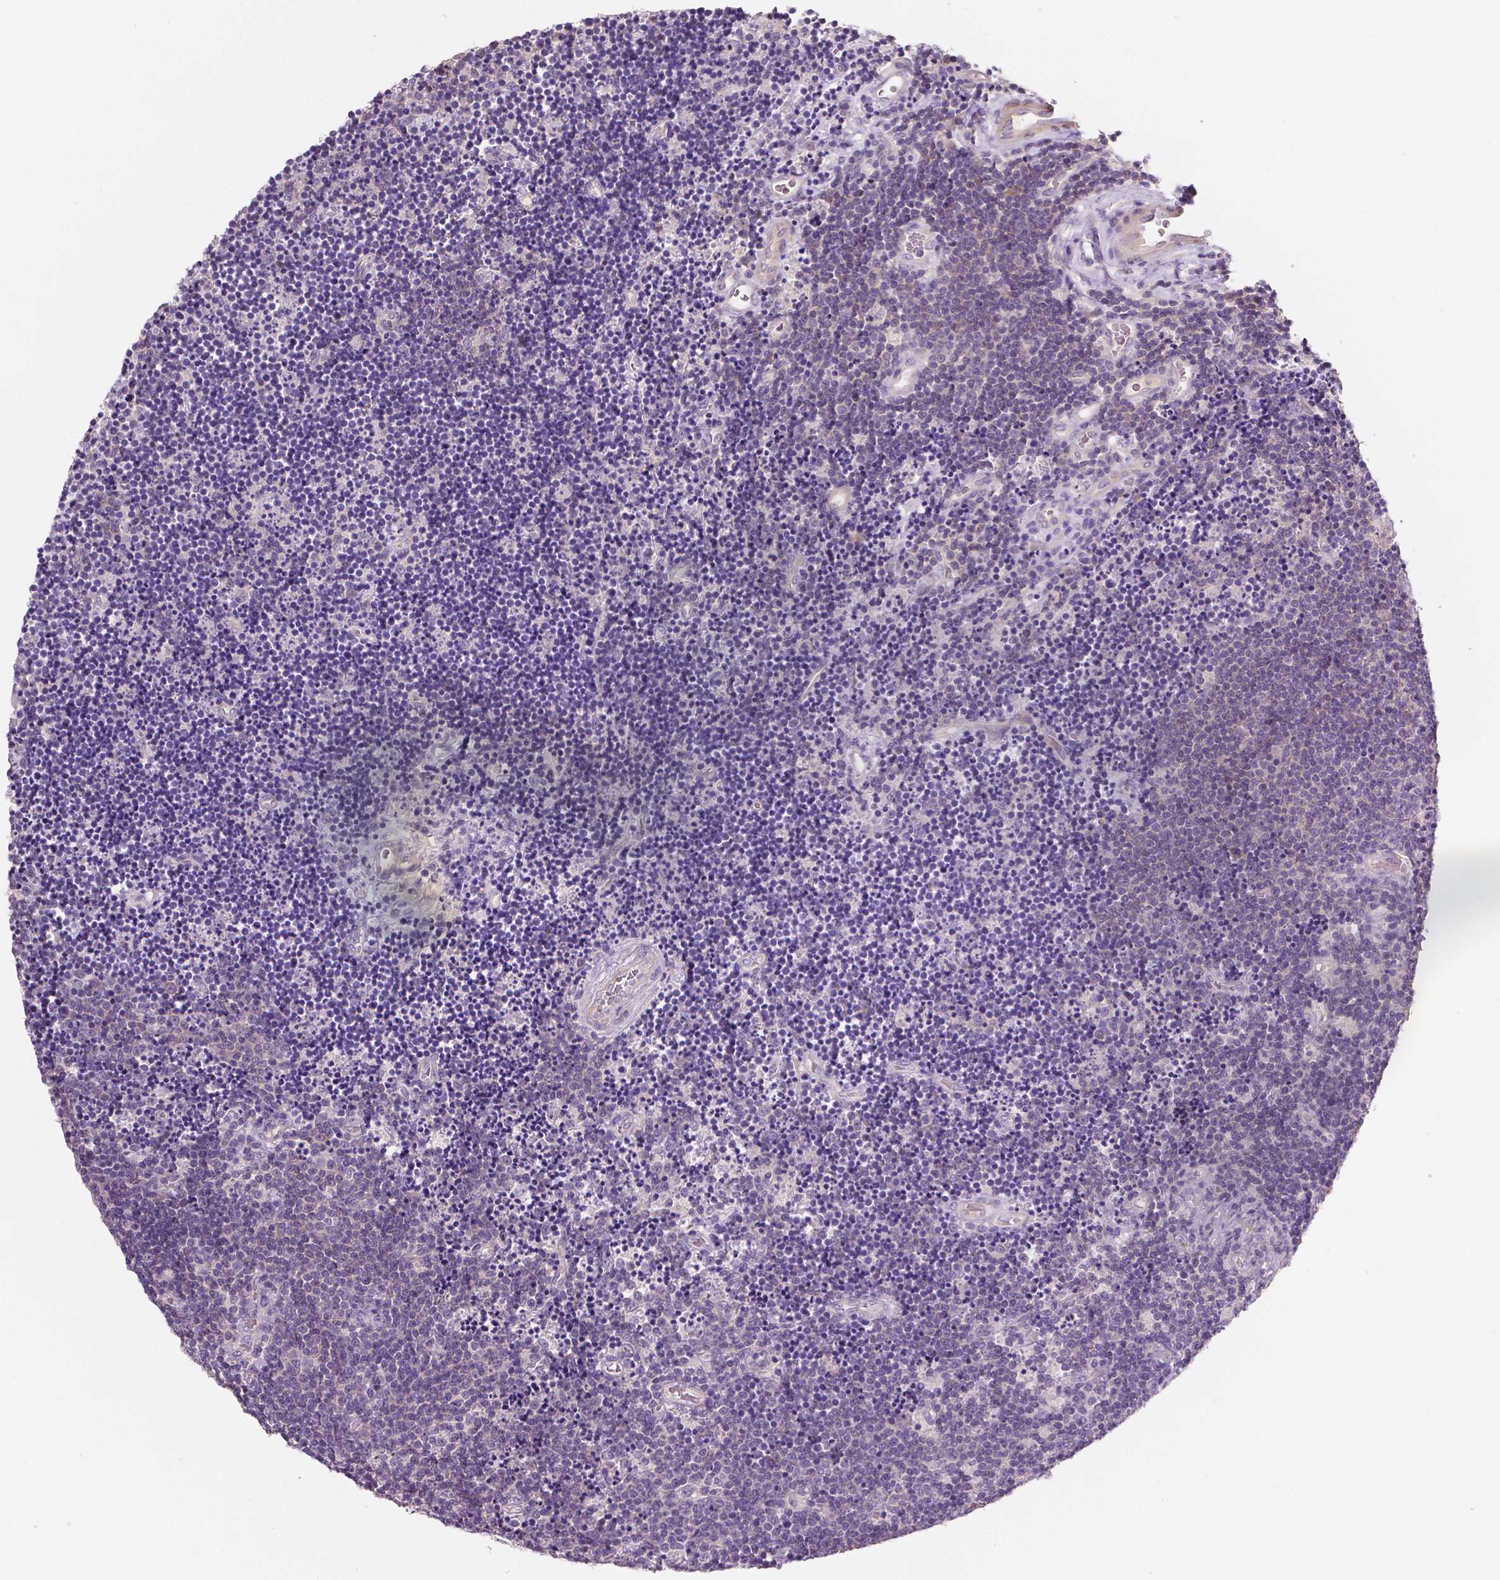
{"staining": {"intensity": "negative", "quantity": "none", "location": "none"}, "tissue": "lymphoma", "cell_type": "Tumor cells", "image_type": "cancer", "snomed": [{"axis": "morphology", "description": "Malignant lymphoma, non-Hodgkin's type, Low grade"}, {"axis": "topography", "description": "Brain"}], "caption": "The immunohistochemistry image has no significant staining in tumor cells of low-grade malignant lymphoma, non-Hodgkin's type tissue.", "gene": "LSM14B", "patient": {"sex": "female", "age": 66}}